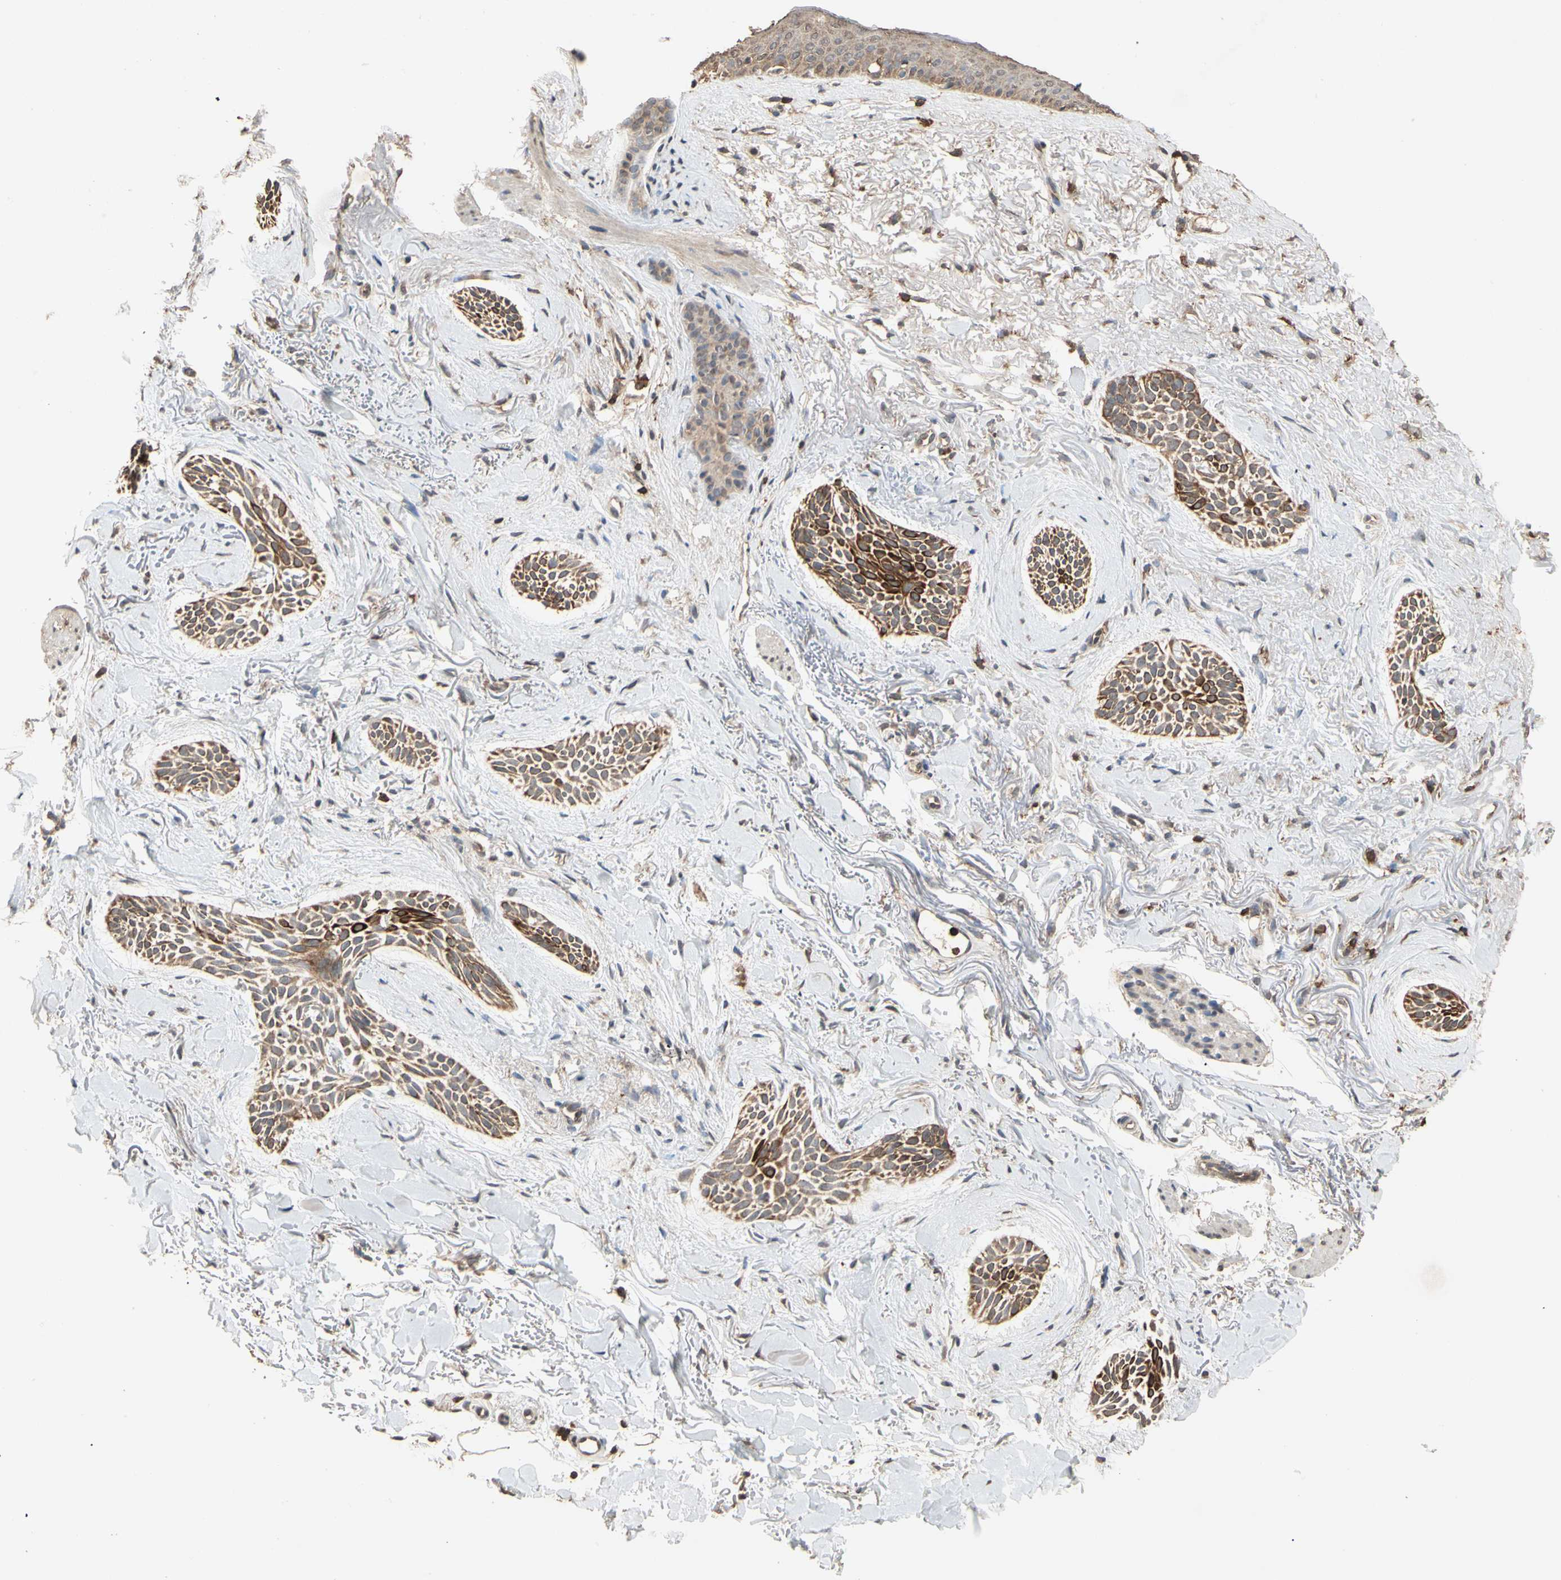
{"staining": {"intensity": "strong", "quantity": ">75%", "location": "cytoplasmic/membranous"}, "tissue": "skin cancer", "cell_type": "Tumor cells", "image_type": "cancer", "snomed": [{"axis": "morphology", "description": "Normal tissue, NOS"}, {"axis": "morphology", "description": "Basal cell carcinoma"}, {"axis": "topography", "description": "Skin"}], "caption": "Immunohistochemical staining of human skin cancer shows strong cytoplasmic/membranous protein expression in approximately >75% of tumor cells.", "gene": "MAP3K10", "patient": {"sex": "female", "age": 84}}